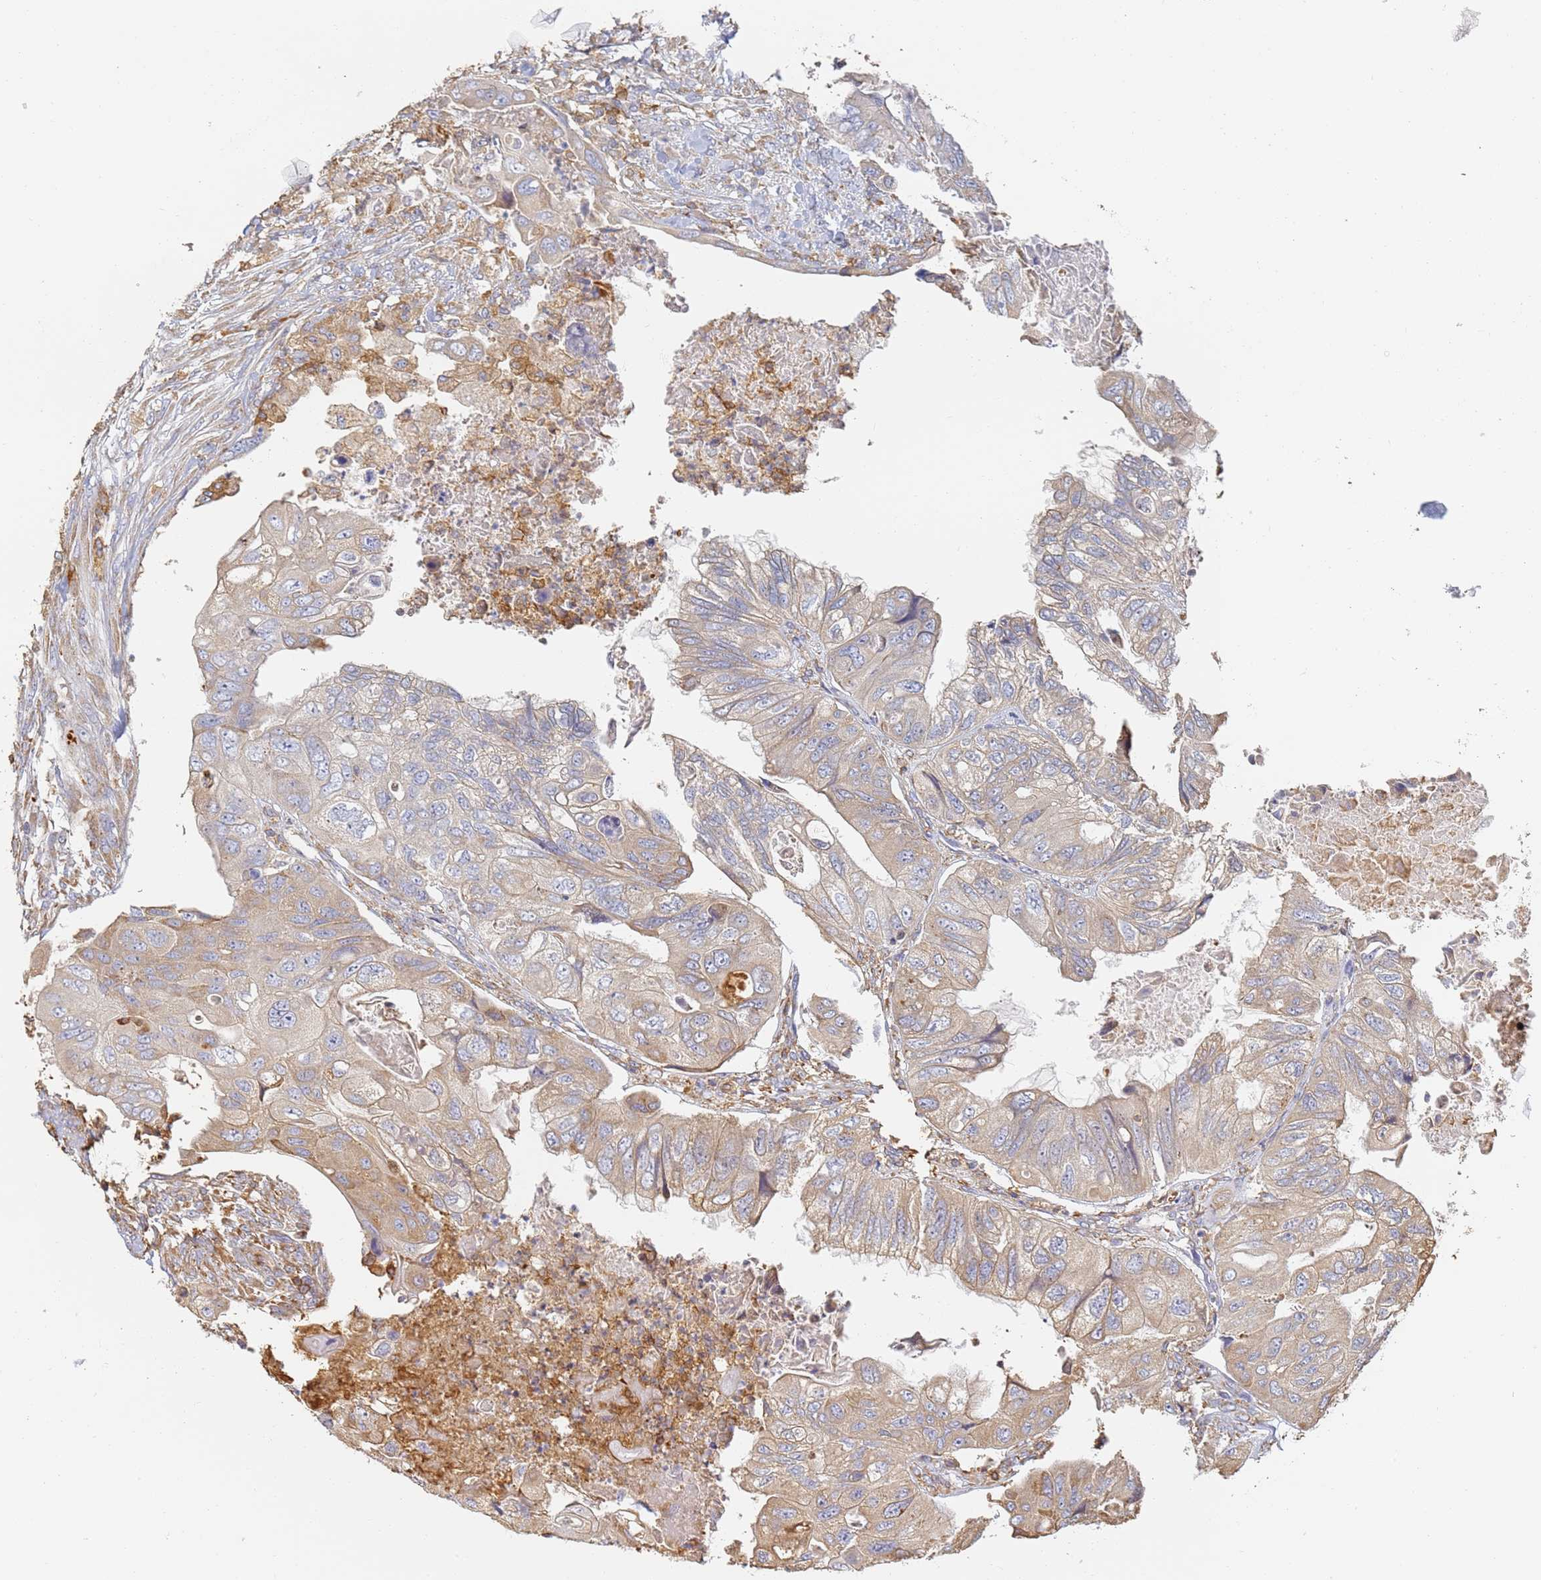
{"staining": {"intensity": "weak", "quantity": "25%-75%", "location": "cytoplasmic/membranous"}, "tissue": "colorectal cancer", "cell_type": "Tumor cells", "image_type": "cancer", "snomed": [{"axis": "morphology", "description": "Adenocarcinoma, NOS"}, {"axis": "topography", "description": "Rectum"}], "caption": "Protein expression analysis of human colorectal cancer (adenocarcinoma) reveals weak cytoplasmic/membranous expression in approximately 25%-75% of tumor cells.", "gene": "BIN2", "patient": {"sex": "male", "age": 63}}